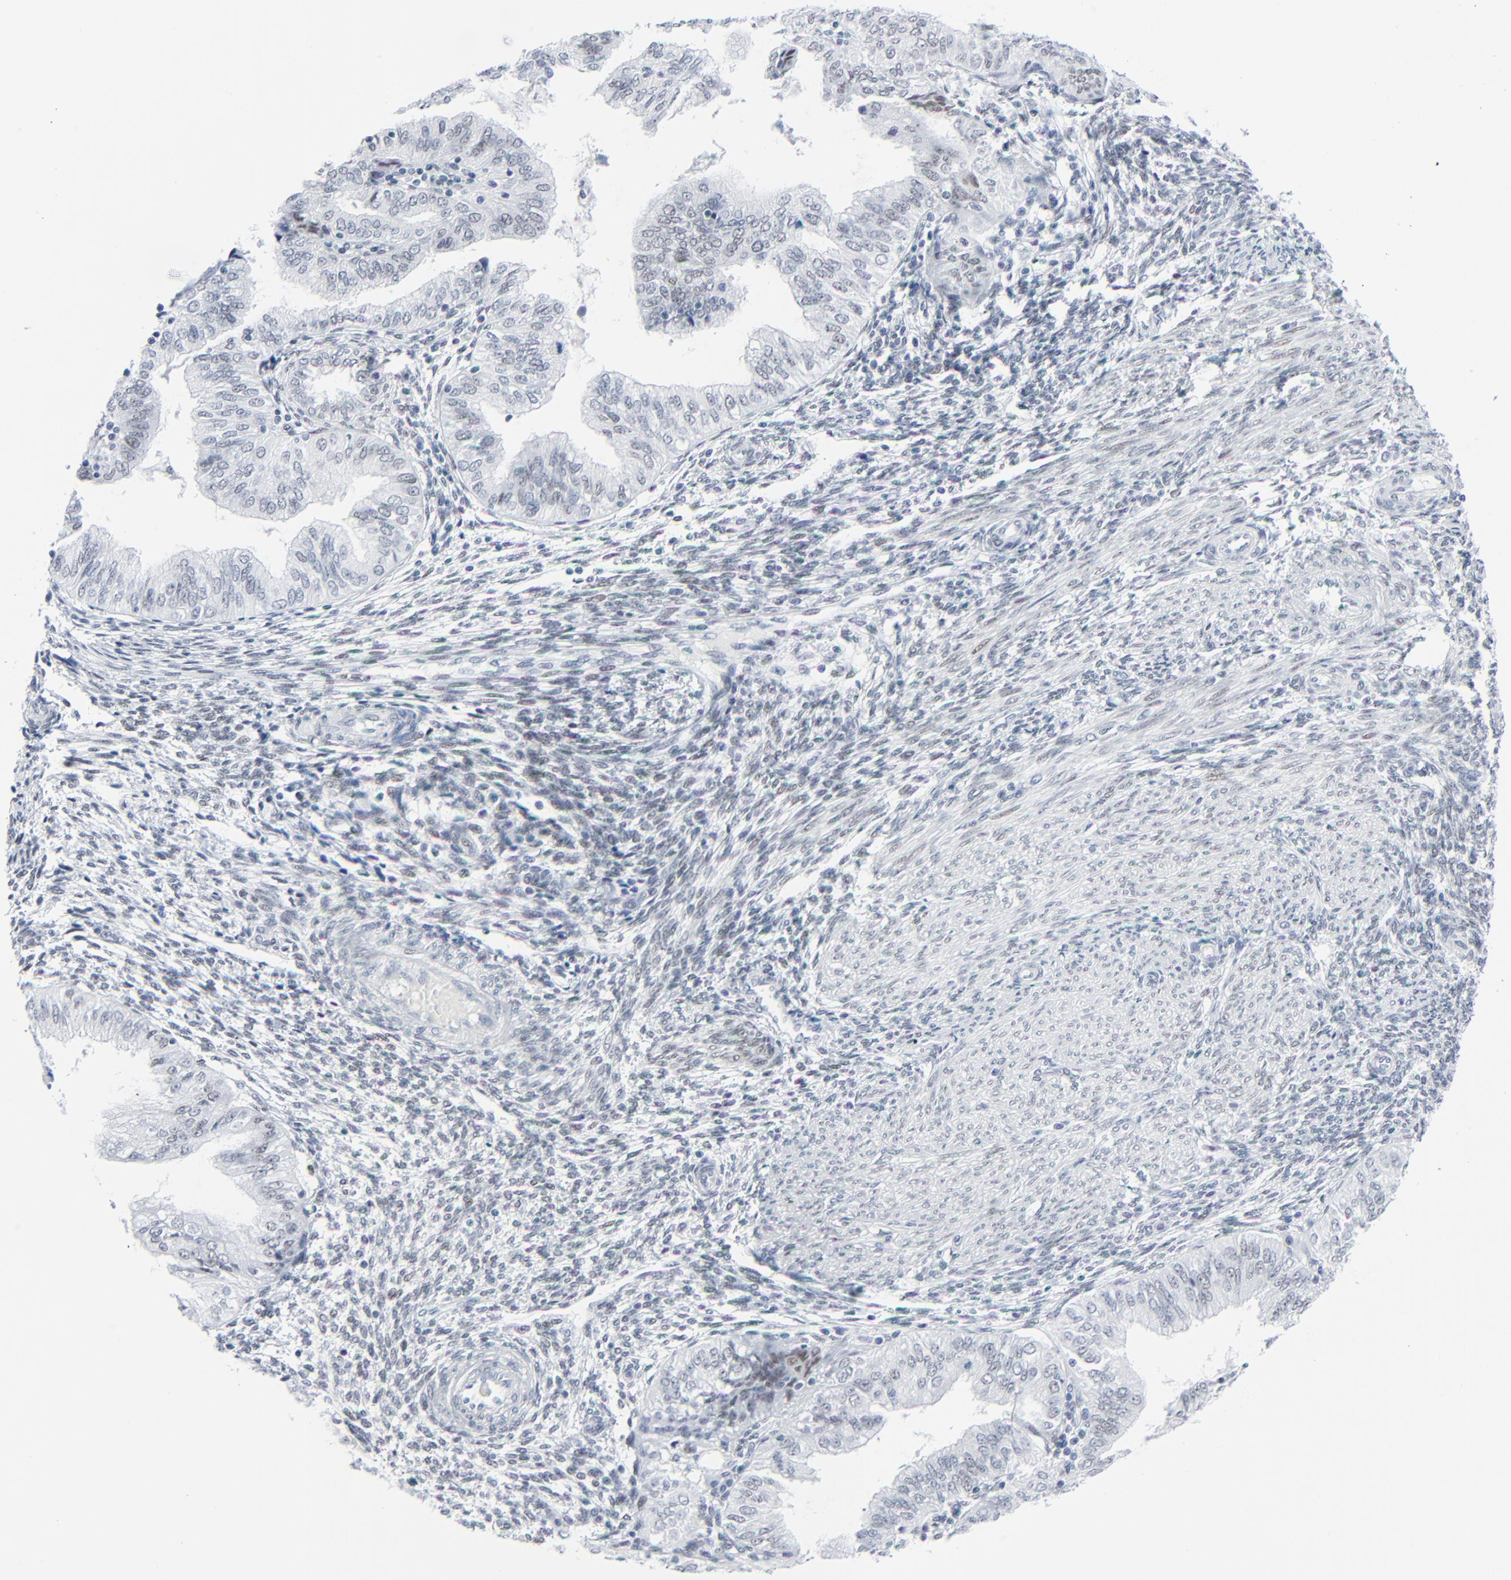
{"staining": {"intensity": "negative", "quantity": "none", "location": "none"}, "tissue": "endometrial cancer", "cell_type": "Tumor cells", "image_type": "cancer", "snomed": [{"axis": "morphology", "description": "Adenocarcinoma, NOS"}, {"axis": "topography", "description": "Endometrium"}], "caption": "Image shows no significant protein staining in tumor cells of endometrial cancer (adenocarcinoma).", "gene": "SIRT1", "patient": {"sex": "female", "age": 51}}